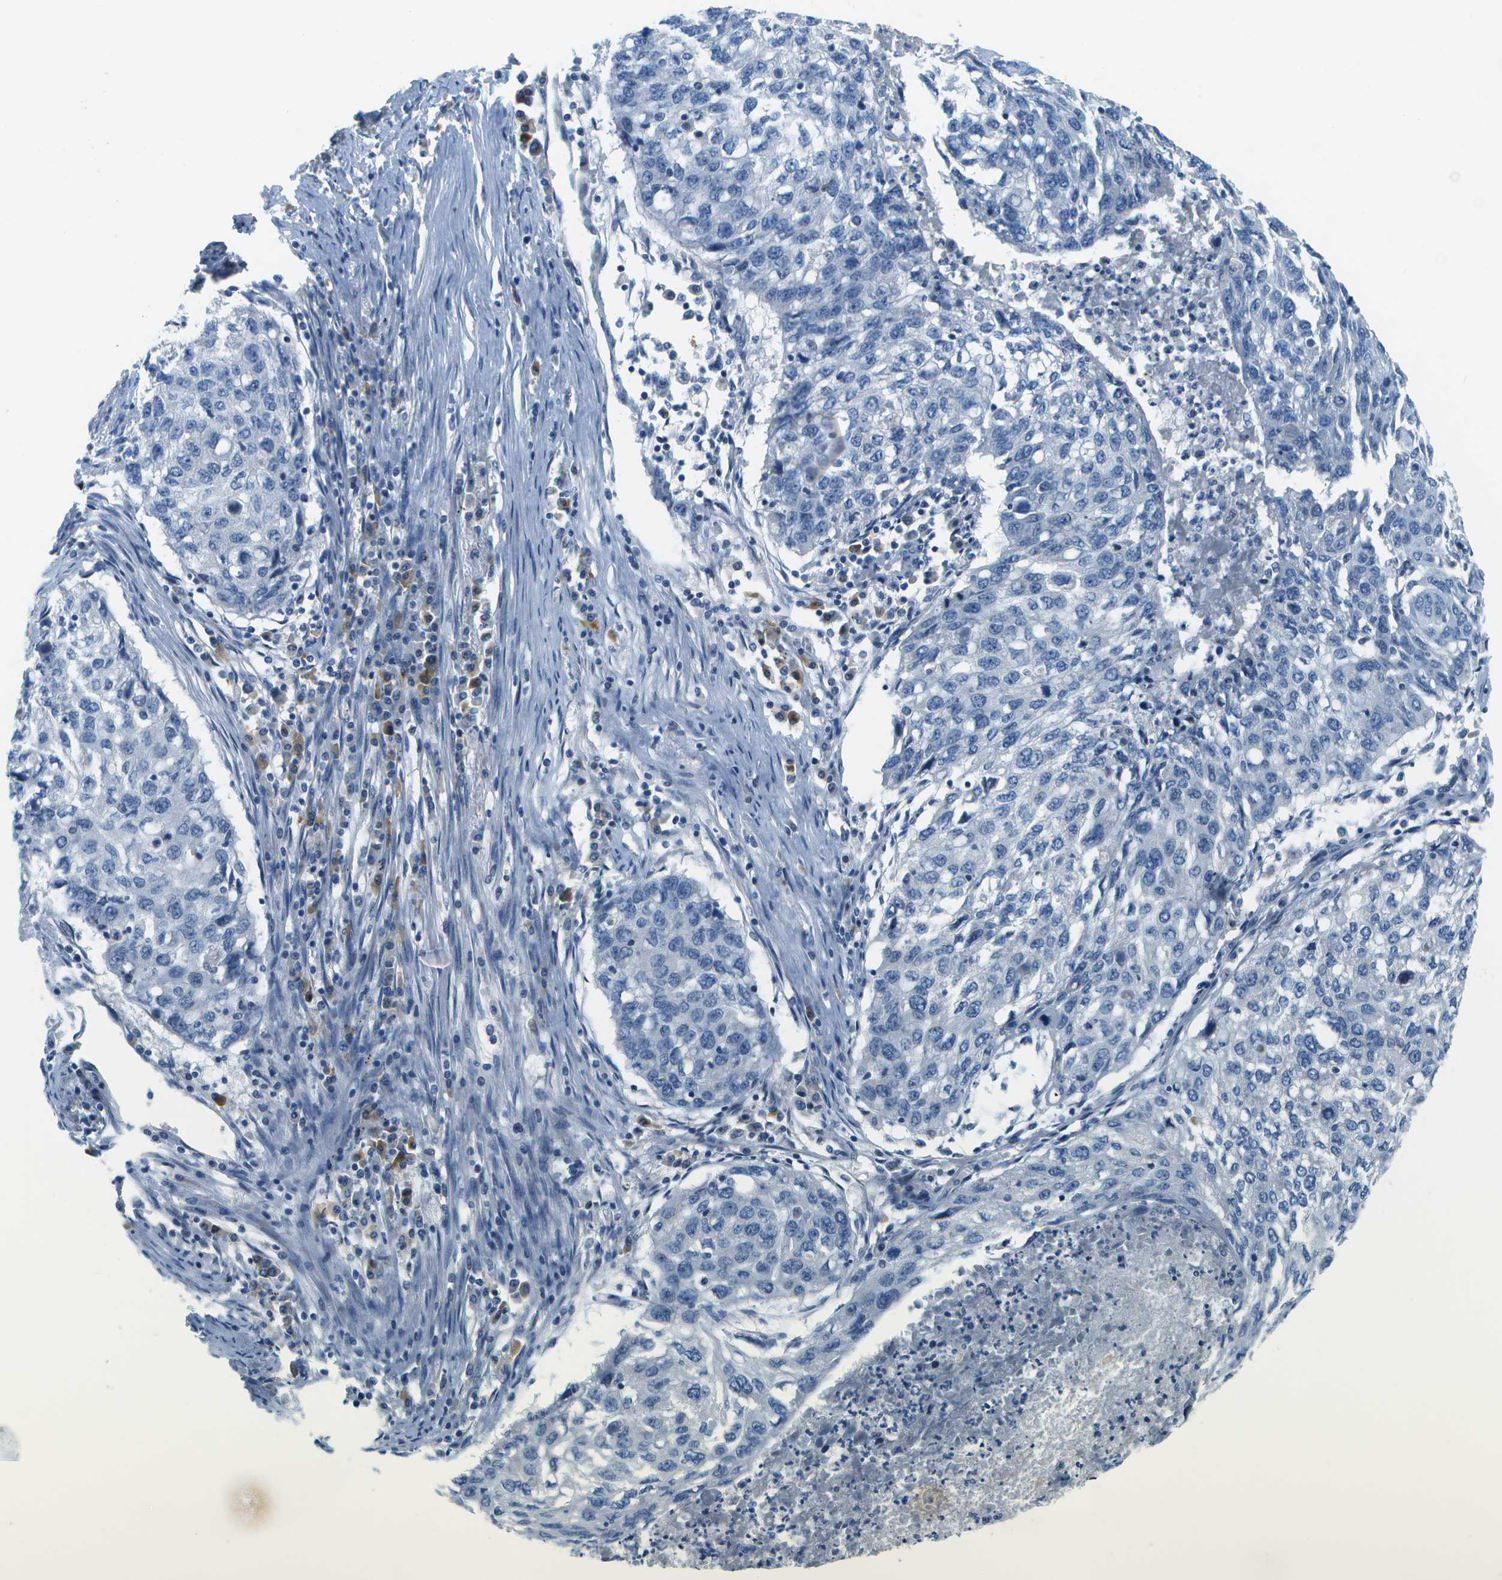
{"staining": {"intensity": "negative", "quantity": "none", "location": "none"}, "tissue": "lung cancer", "cell_type": "Tumor cells", "image_type": "cancer", "snomed": [{"axis": "morphology", "description": "Squamous cell carcinoma, NOS"}, {"axis": "topography", "description": "Lung"}], "caption": "The immunohistochemistry (IHC) histopathology image has no significant expression in tumor cells of lung cancer (squamous cell carcinoma) tissue. (Brightfield microscopy of DAB immunohistochemistry (IHC) at high magnification).", "gene": "PTGIS", "patient": {"sex": "female", "age": 63}}